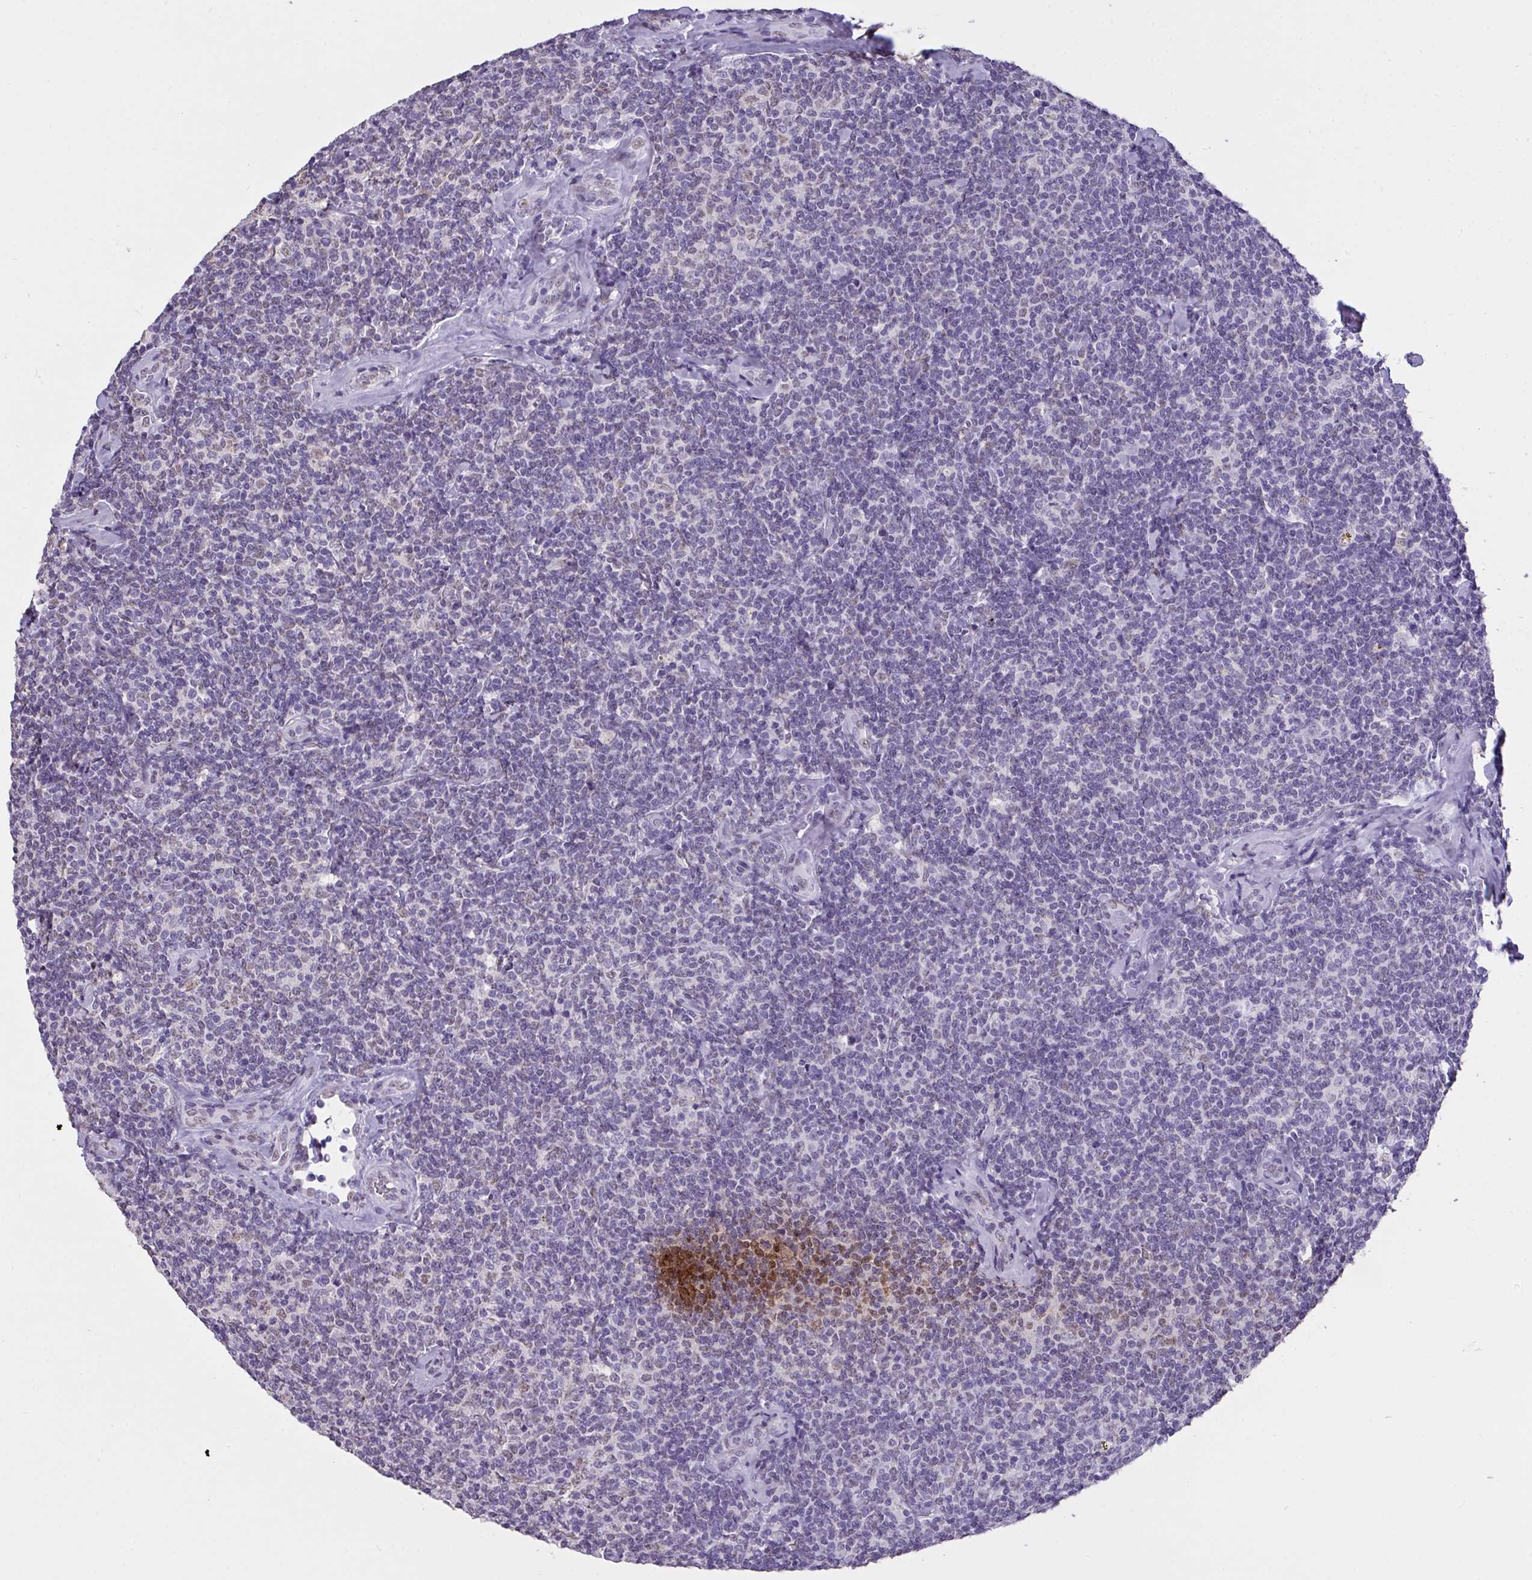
{"staining": {"intensity": "negative", "quantity": "none", "location": "none"}, "tissue": "lymphoma", "cell_type": "Tumor cells", "image_type": "cancer", "snomed": [{"axis": "morphology", "description": "Malignant lymphoma, non-Hodgkin's type, Low grade"}, {"axis": "topography", "description": "Lymph node"}], "caption": "The immunohistochemistry image has no significant positivity in tumor cells of malignant lymphoma, non-Hodgkin's type (low-grade) tissue. Brightfield microscopy of IHC stained with DAB (3,3'-diaminobenzidine) (brown) and hematoxylin (blue), captured at high magnification.", "gene": "SEMA6B", "patient": {"sex": "female", "age": 56}}